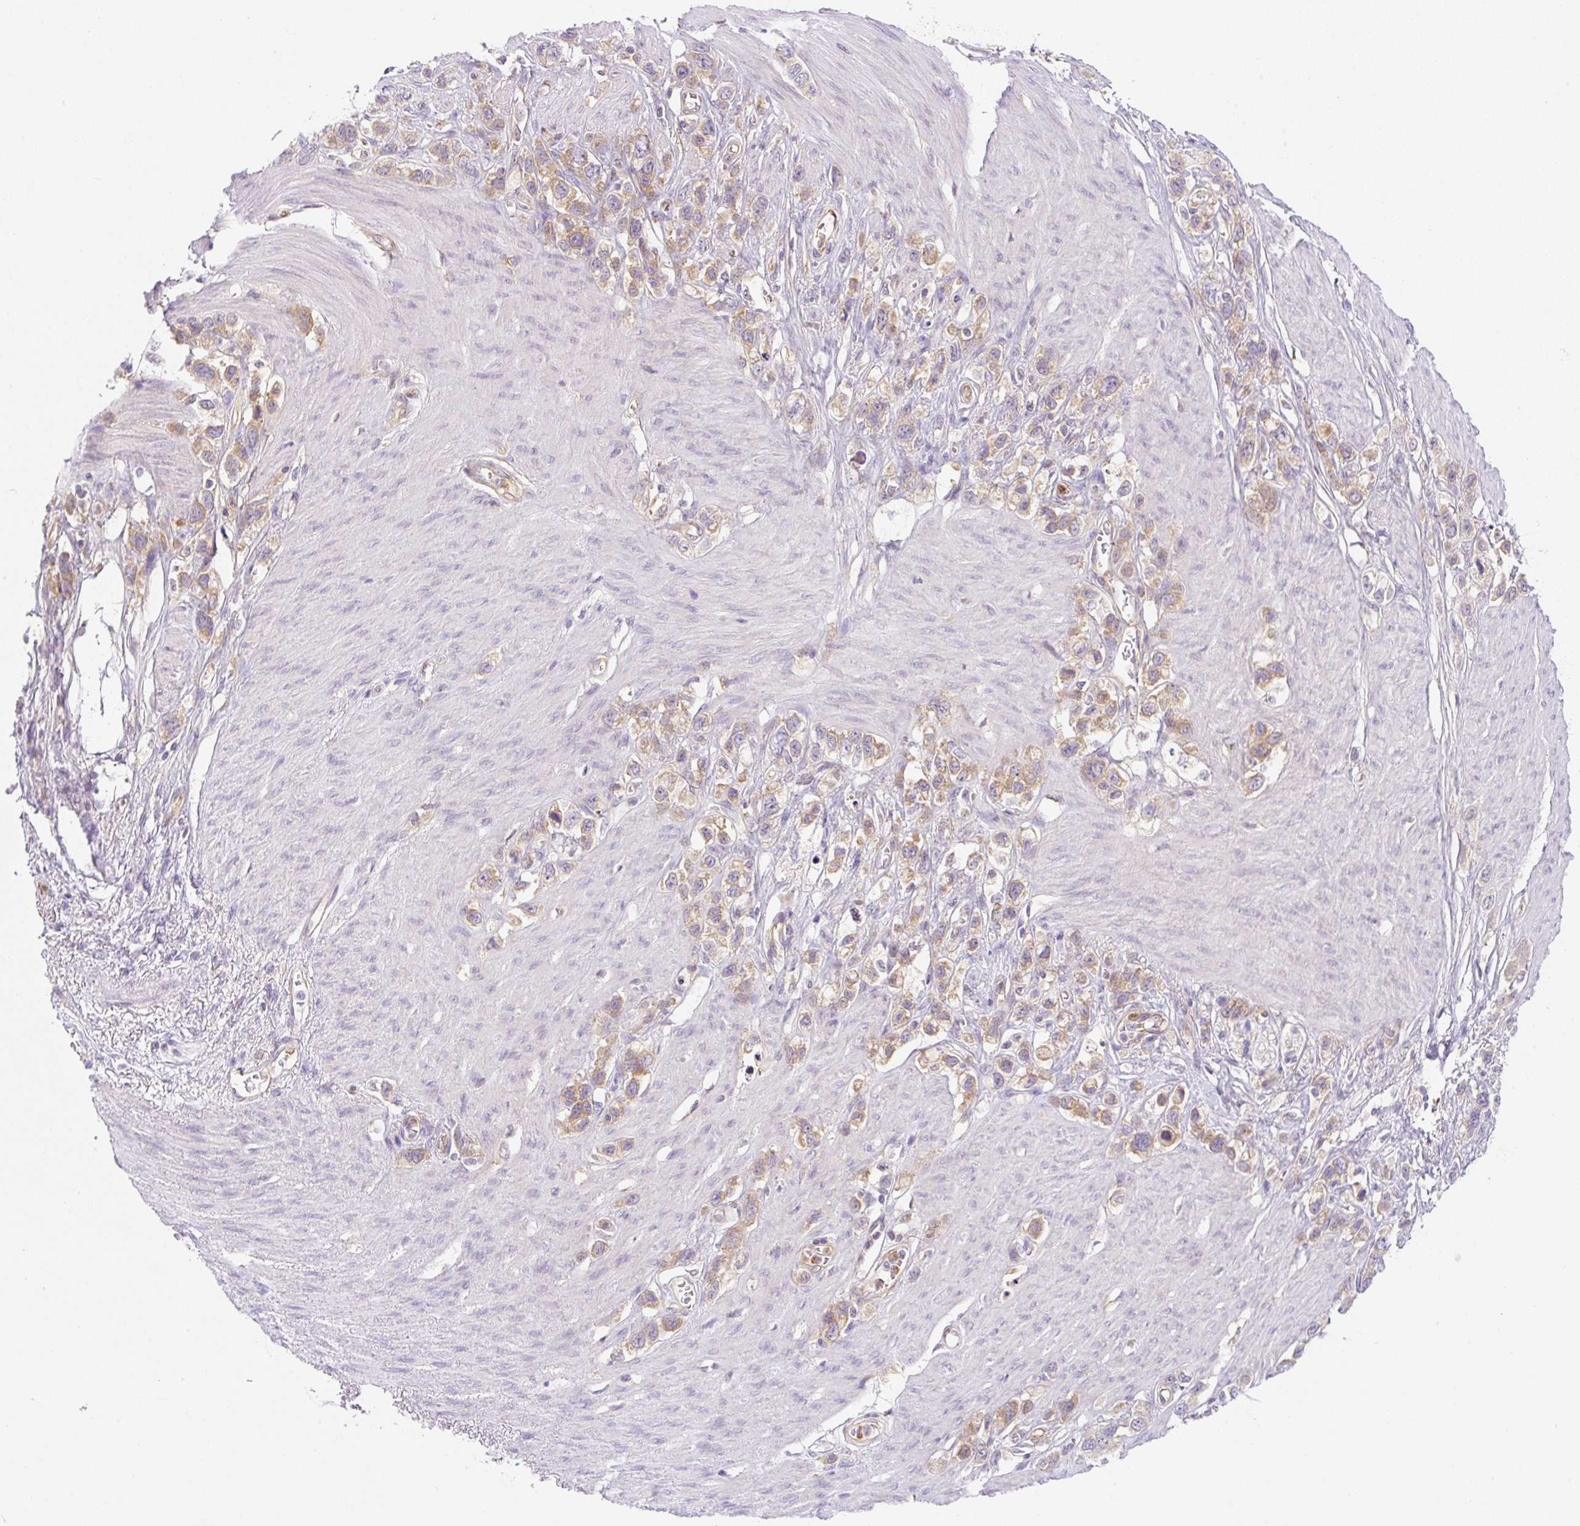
{"staining": {"intensity": "weak", "quantity": ">75%", "location": "cytoplasmic/membranous"}, "tissue": "stomach cancer", "cell_type": "Tumor cells", "image_type": "cancer", "snomed": [{"axis": "morphology", "description": "Adenocarcinoma, NOS"}, {"axis": "topography", "description": "Stomach"}], "caption": "Protein staining of adenocarcinoma (stomach) tissue demonstrates weak cytoplasmic/membranous positivity in approximately >75% of tumor cells.", "gene": "OMA1", "patient": {"sex": "female", "age": 65}}